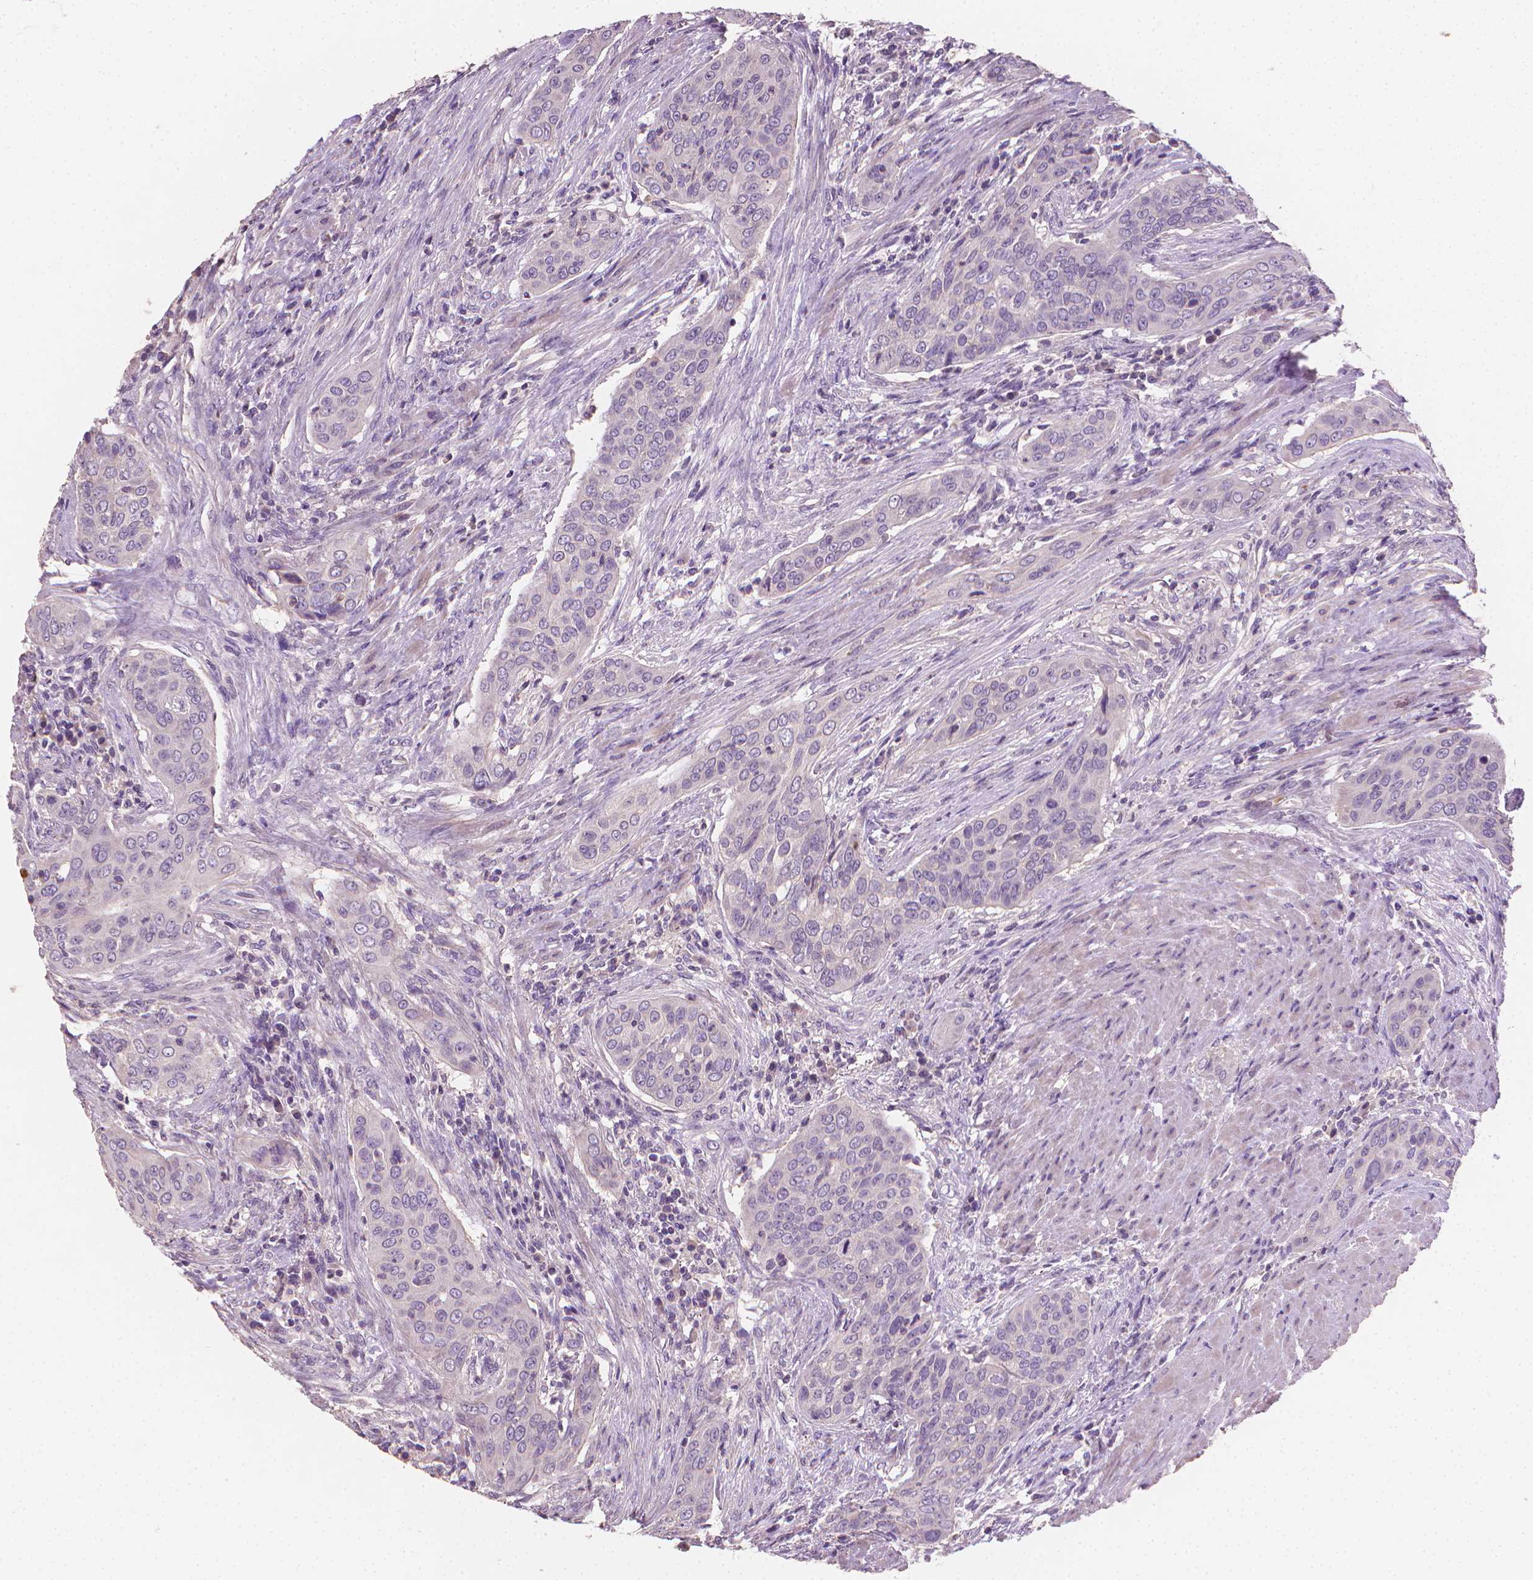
{"staining": {"intensity": "negative", "quantity": "none", "location": "none"}, "tissue": "urothelial cancer", "cell_type": "Tumor cells", "image_type": "cancer", "snomed": [{"axis": "morphology", "description": "Urothelial carcinoma, High grade"}, {"axis": "topography", "description": "Urinary bladder"}], "caption": "Immunohistochemical staining of urothelial cancer shows no significant staining in tumor cells.", "gene": "CATIP", "patient": {"sex": "male", "age": 82}}